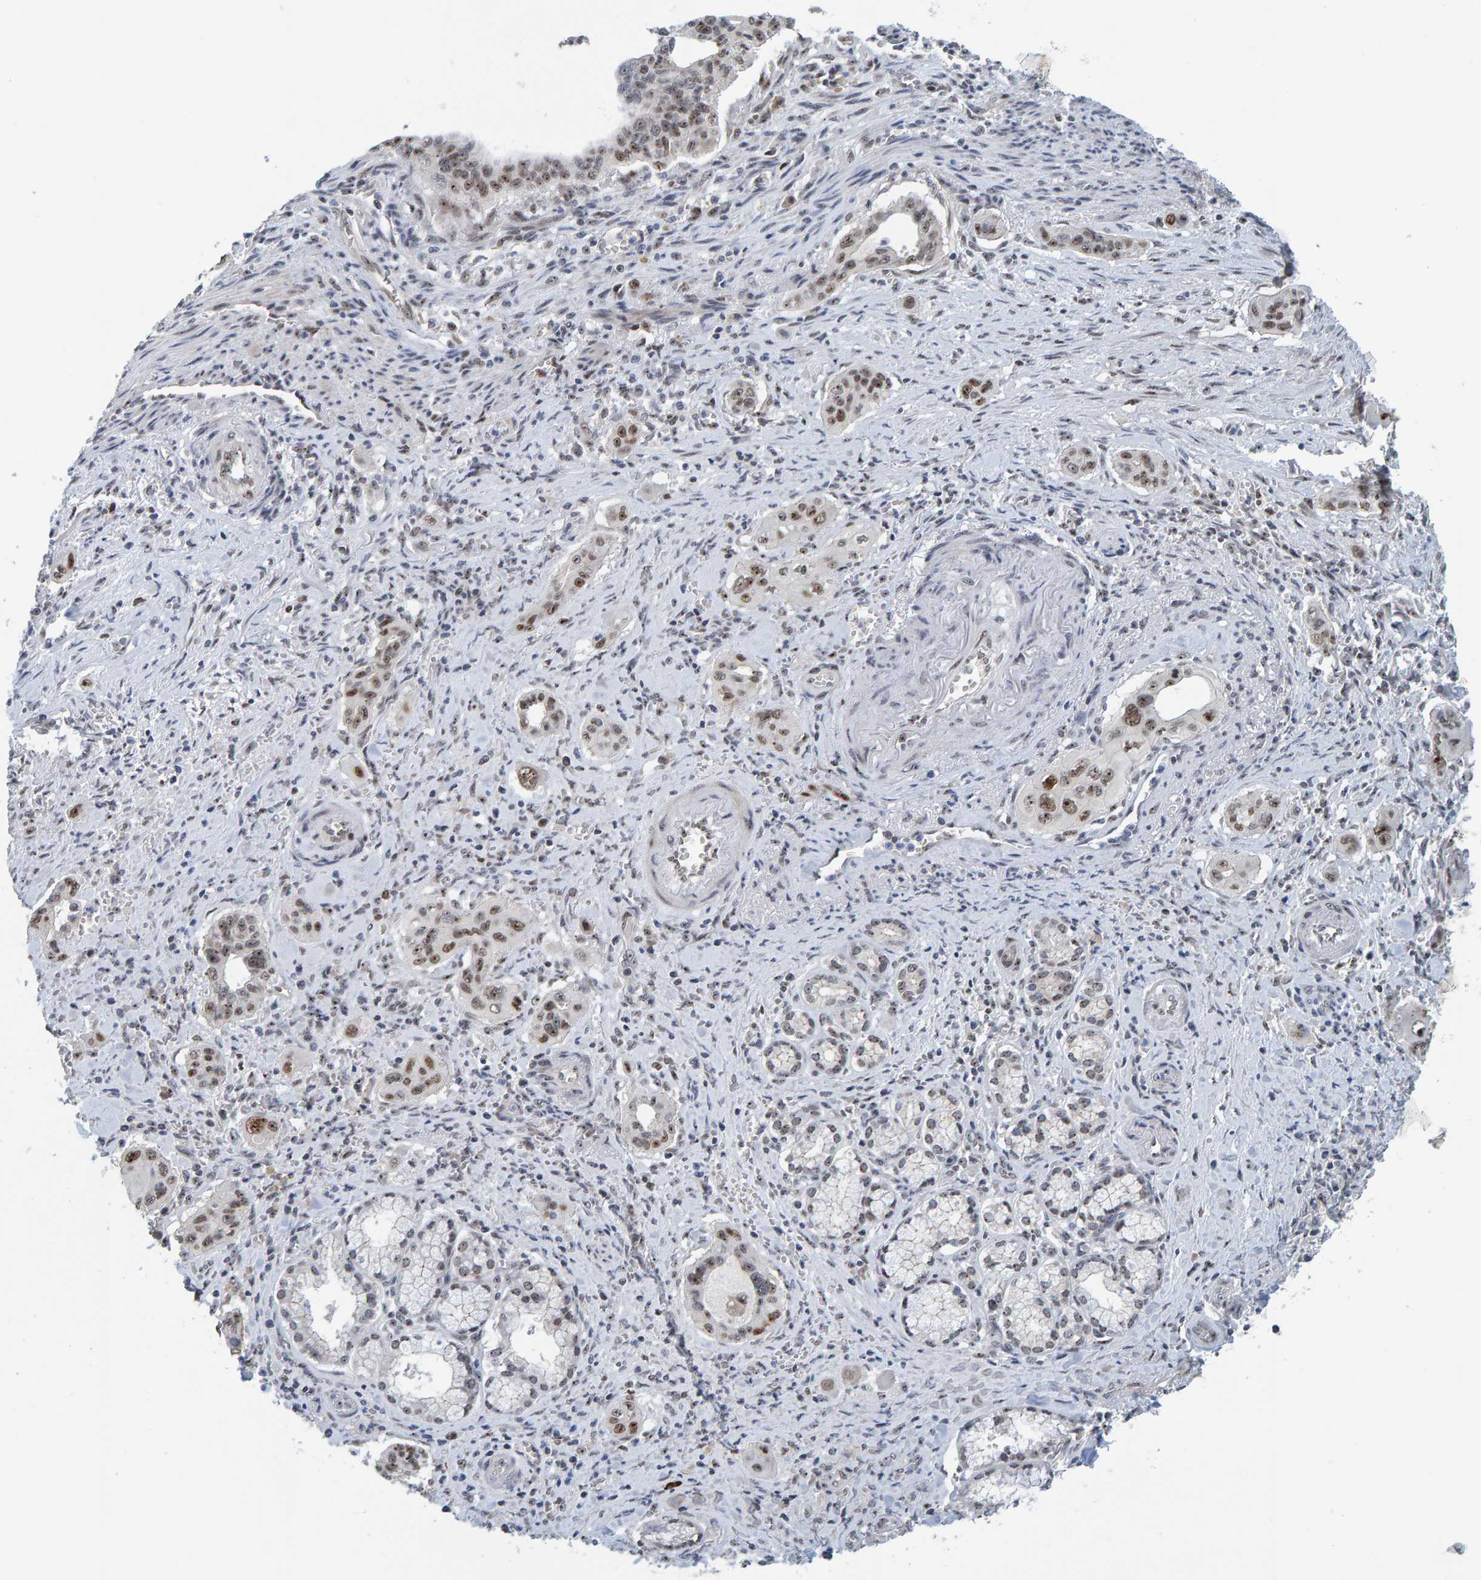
{"staining": {"intensity": "moderate", "quantity": ">75%", "location": "nuclear"}, "tissue": "pancreatic cancer", "cell_type": "Tumor cells", "image_type": "cancer", "snomed": [{"axis": "morphology", "description": "Adenocarcinoma, NOS"}, {"axis": "topography", "description": "Pancreas"}], "caption": "This micrograph demonstrates adenocarcinoma (pancreatic) stained with immunohistochemistry (IHC) to label a protein in brown. The nuclear of tumor cells show moderate positivity for the protein. Nuclei are counter-stained blue.", "gene": "POLR1E", "patient": {"sex": "male", "age": 77}}